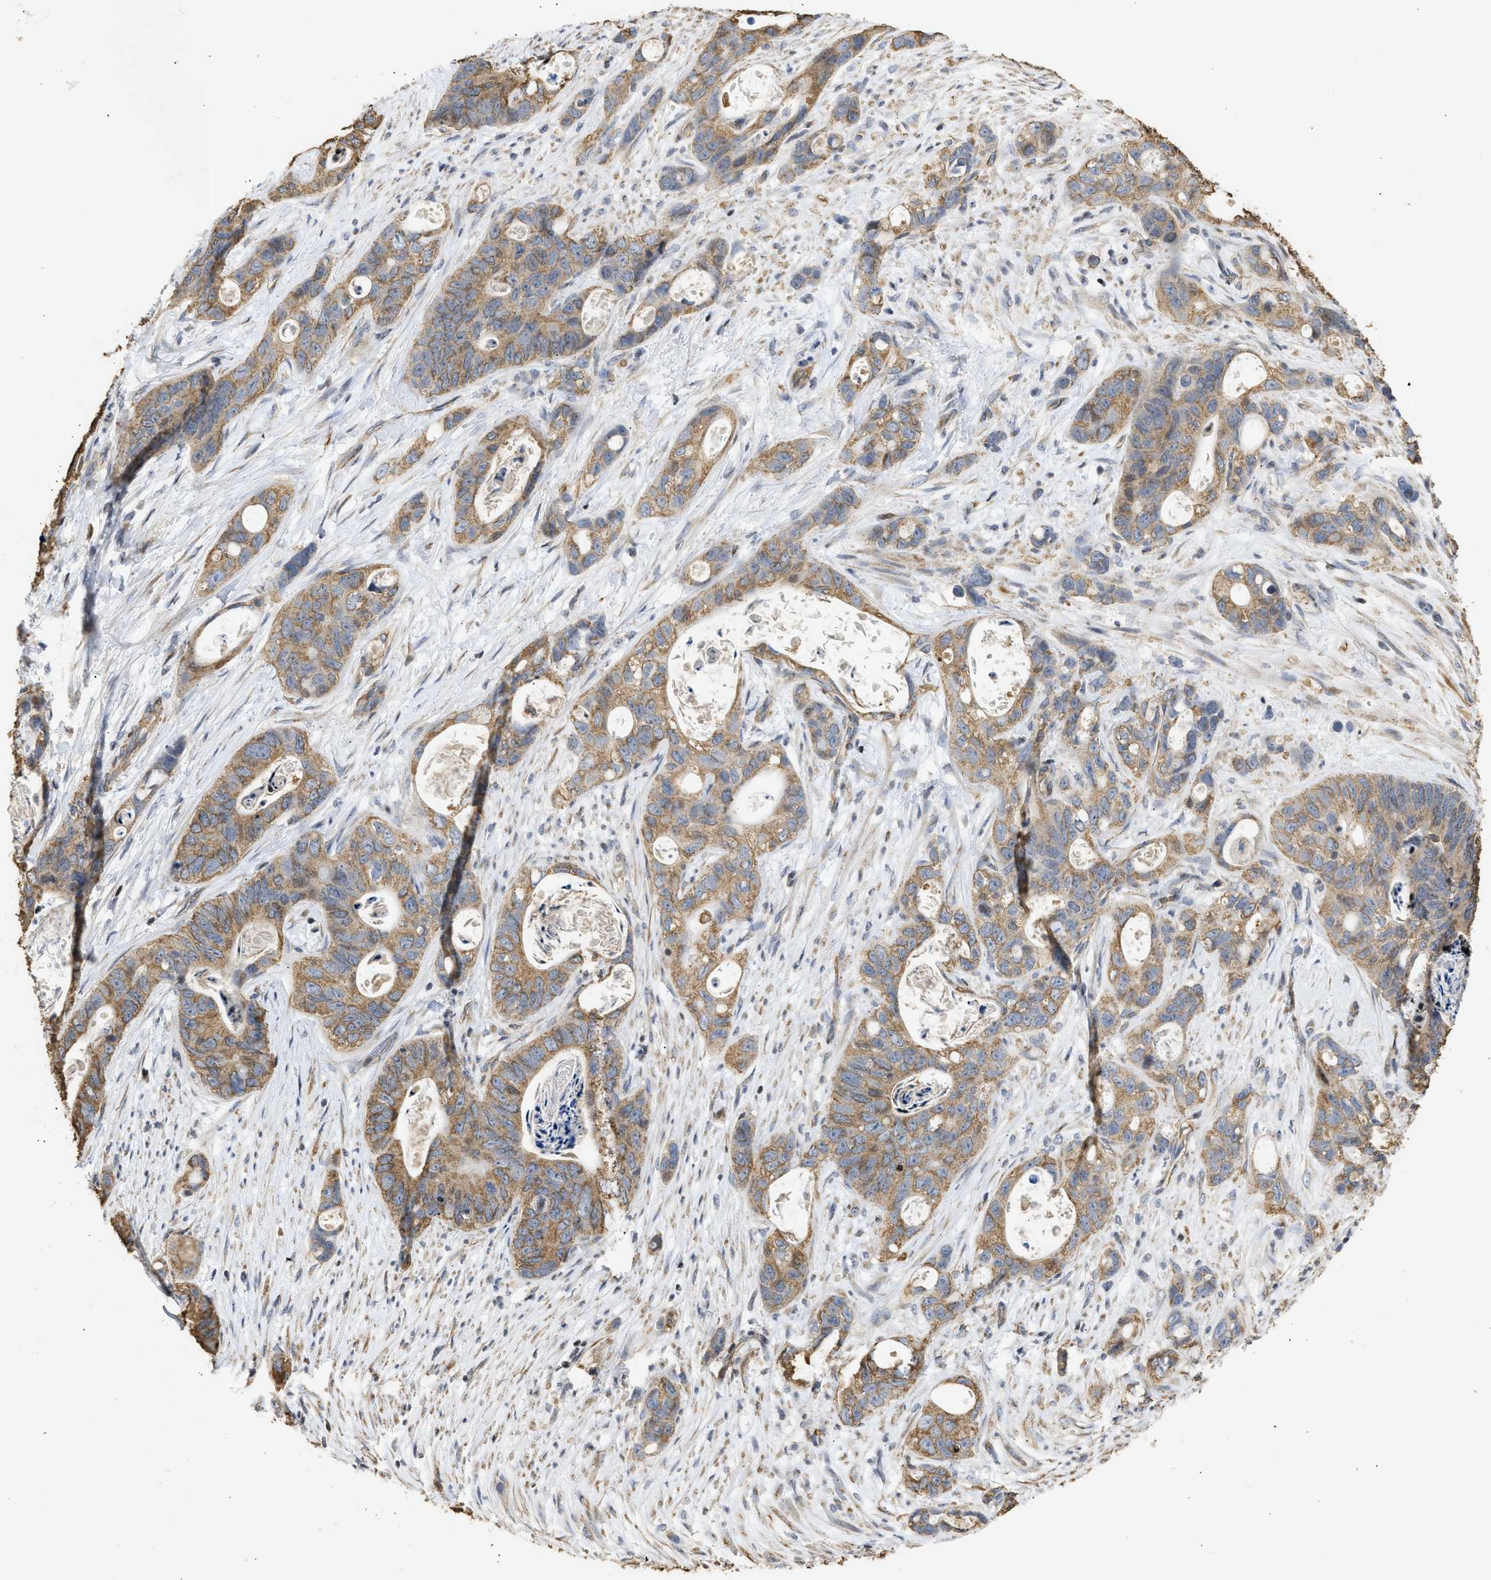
{"staining": {"intensity": "moderate", "quantity": ">75%", "location": "cytoplasmic/membranous"}, "tissue": "stomach cancer", "cell_type": "Tumor cells", "image_type": "cancer", "snomed": [{"axis": "morphology", "description": "Normal tissue, NOS"}, {"axis": "morphology", "description": "Adenocarcinoma, NOS"}, {"axis": "topography", "description": "Stomach"}], "caption": "Immunohistochemistry staining of stomach adenocarcinoma, which shows medium levels of moderate cytoplasmic/membranous expression in approximately >75% of tumor cells indicating moderate cytoplasmic/membranous protein expression. The staining was performed using DAB (brown) for protein detection and nuclei were counterstained in hematoxylin (blue).", "gene": "ENSG00000142539", "patient": {"sex": "female", "age": 89}}